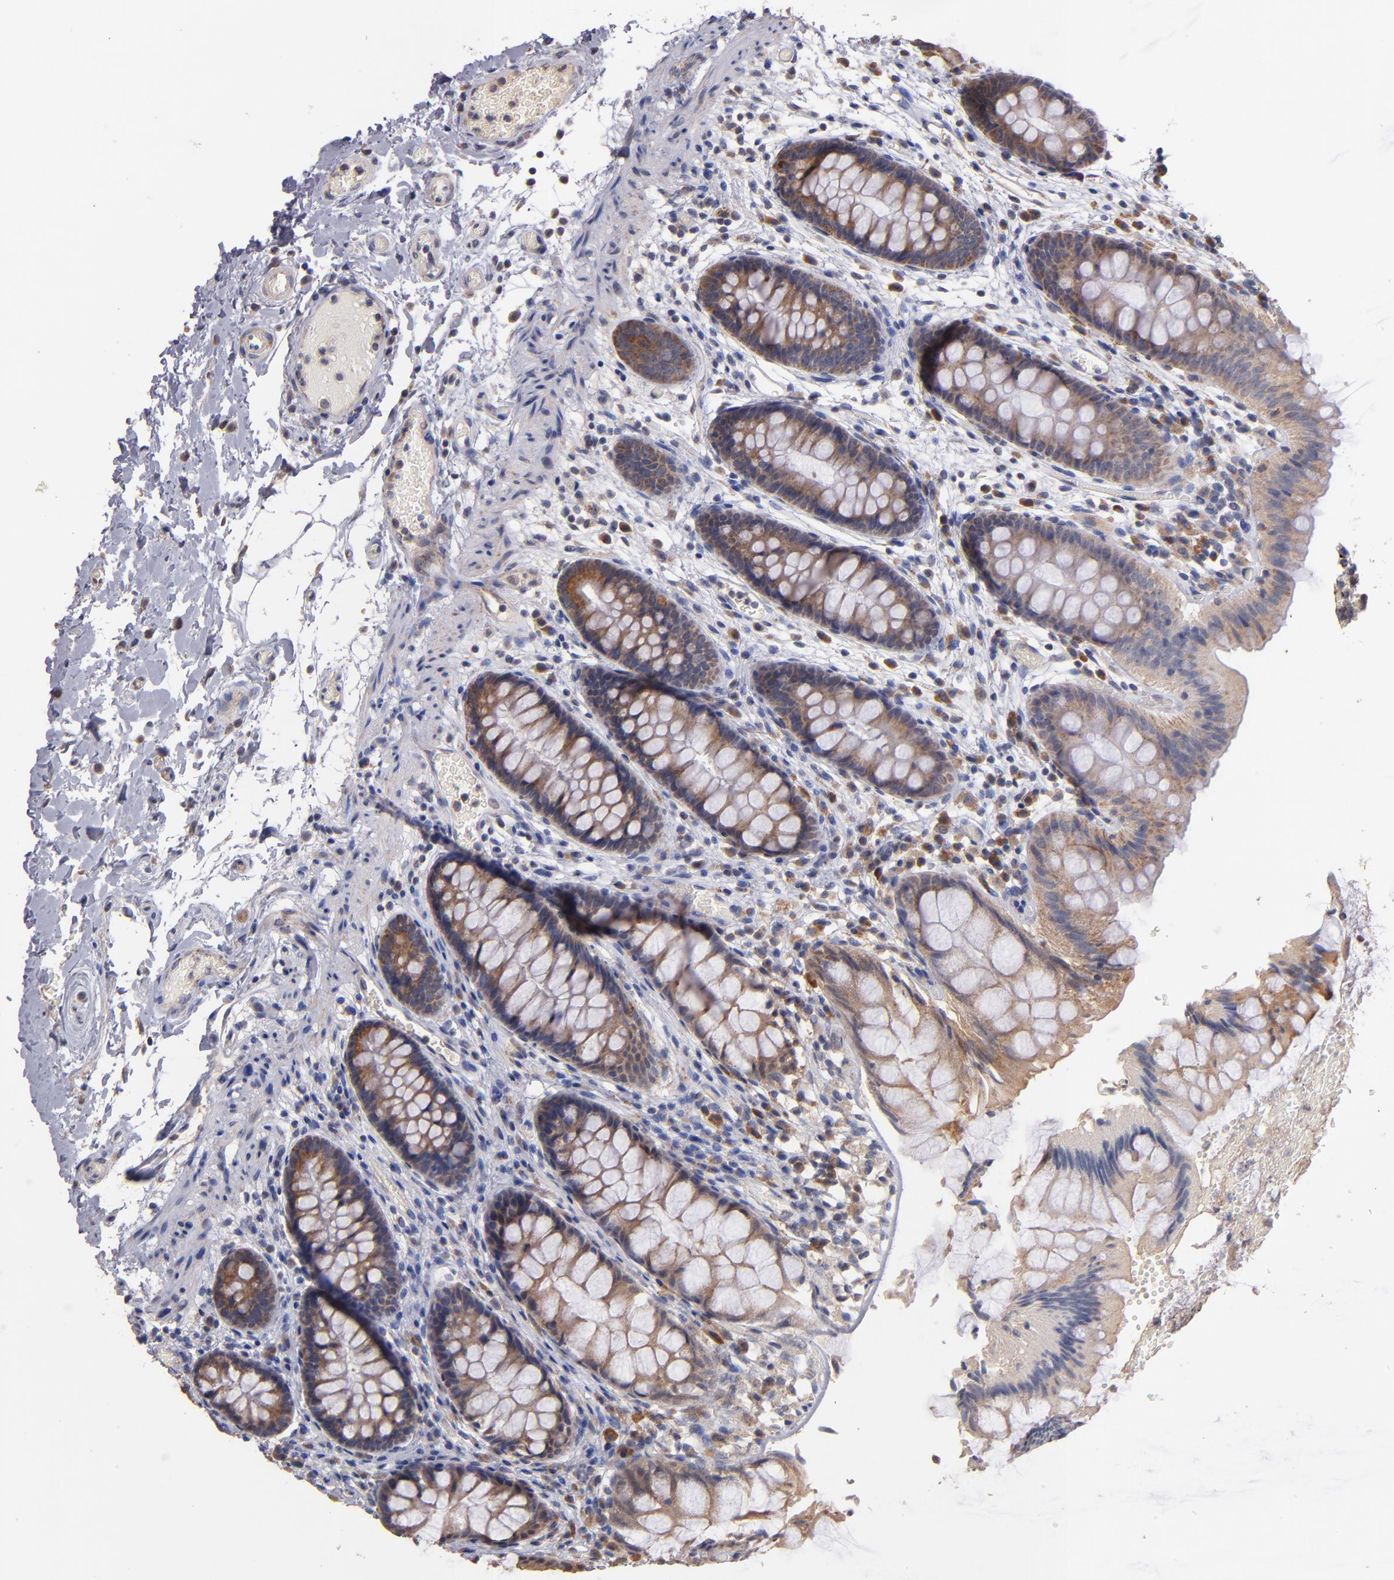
{"staining": {"intensity": "negative", "quantity": "none", "location": "none"}, "tissue": "colon", "cell_type": "Endothelial cells", "image_type": "normal", "snomed": [{"axis": "morphology", "description": "Normal tissue, NOS"}, {"axis": "topography", "description": "Smooth muscle"}, {"axis": "topography", "description": "Colon"}], "caption": "An immunohistochemistry (IHC) histopathology image of normal colon is shown. There is no staining in endothelial cells of colon.", "gene": "DIABLO", "patient": {"sex": "male", "age": 67}}